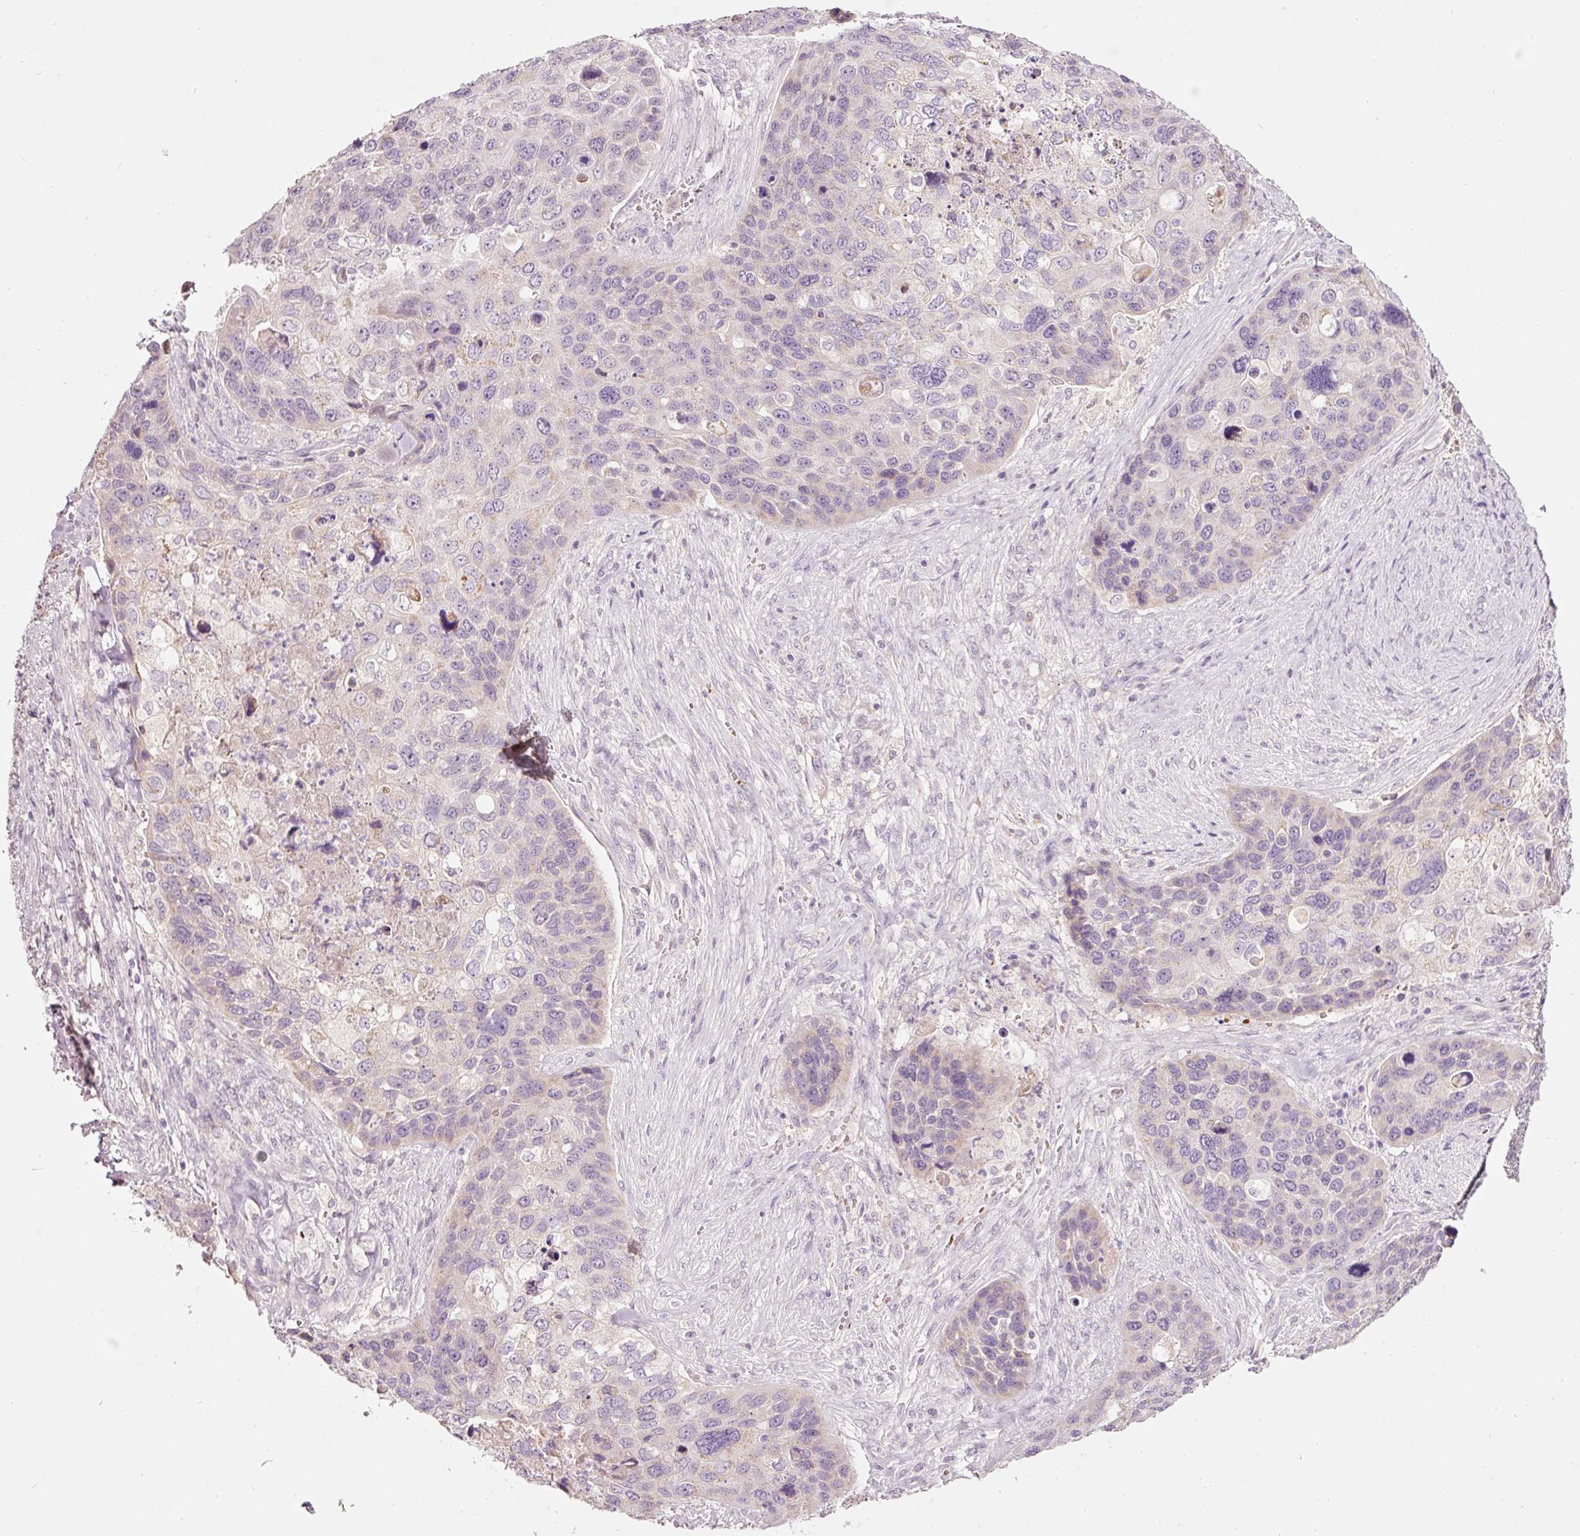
{"staining": {"intensity": "weak", "quantity": "<25%", "location": "cytoplasmic/membranous"}, "tissue": "skin cancer", "cell_type": "Tumor cells", "image_type": "cancer", "snomed": [{"axis": "morphology", "description": "Basal cell carcinoma"}, {"axis": "topography", "description": "Skin"}], "caption": "Immunohistochemical staining of human skin basal cell carcinoma shows no significant expression in tumor cells.", "gene": "LDHAL6B", "patient": {"sex": "female", "age": 74}}